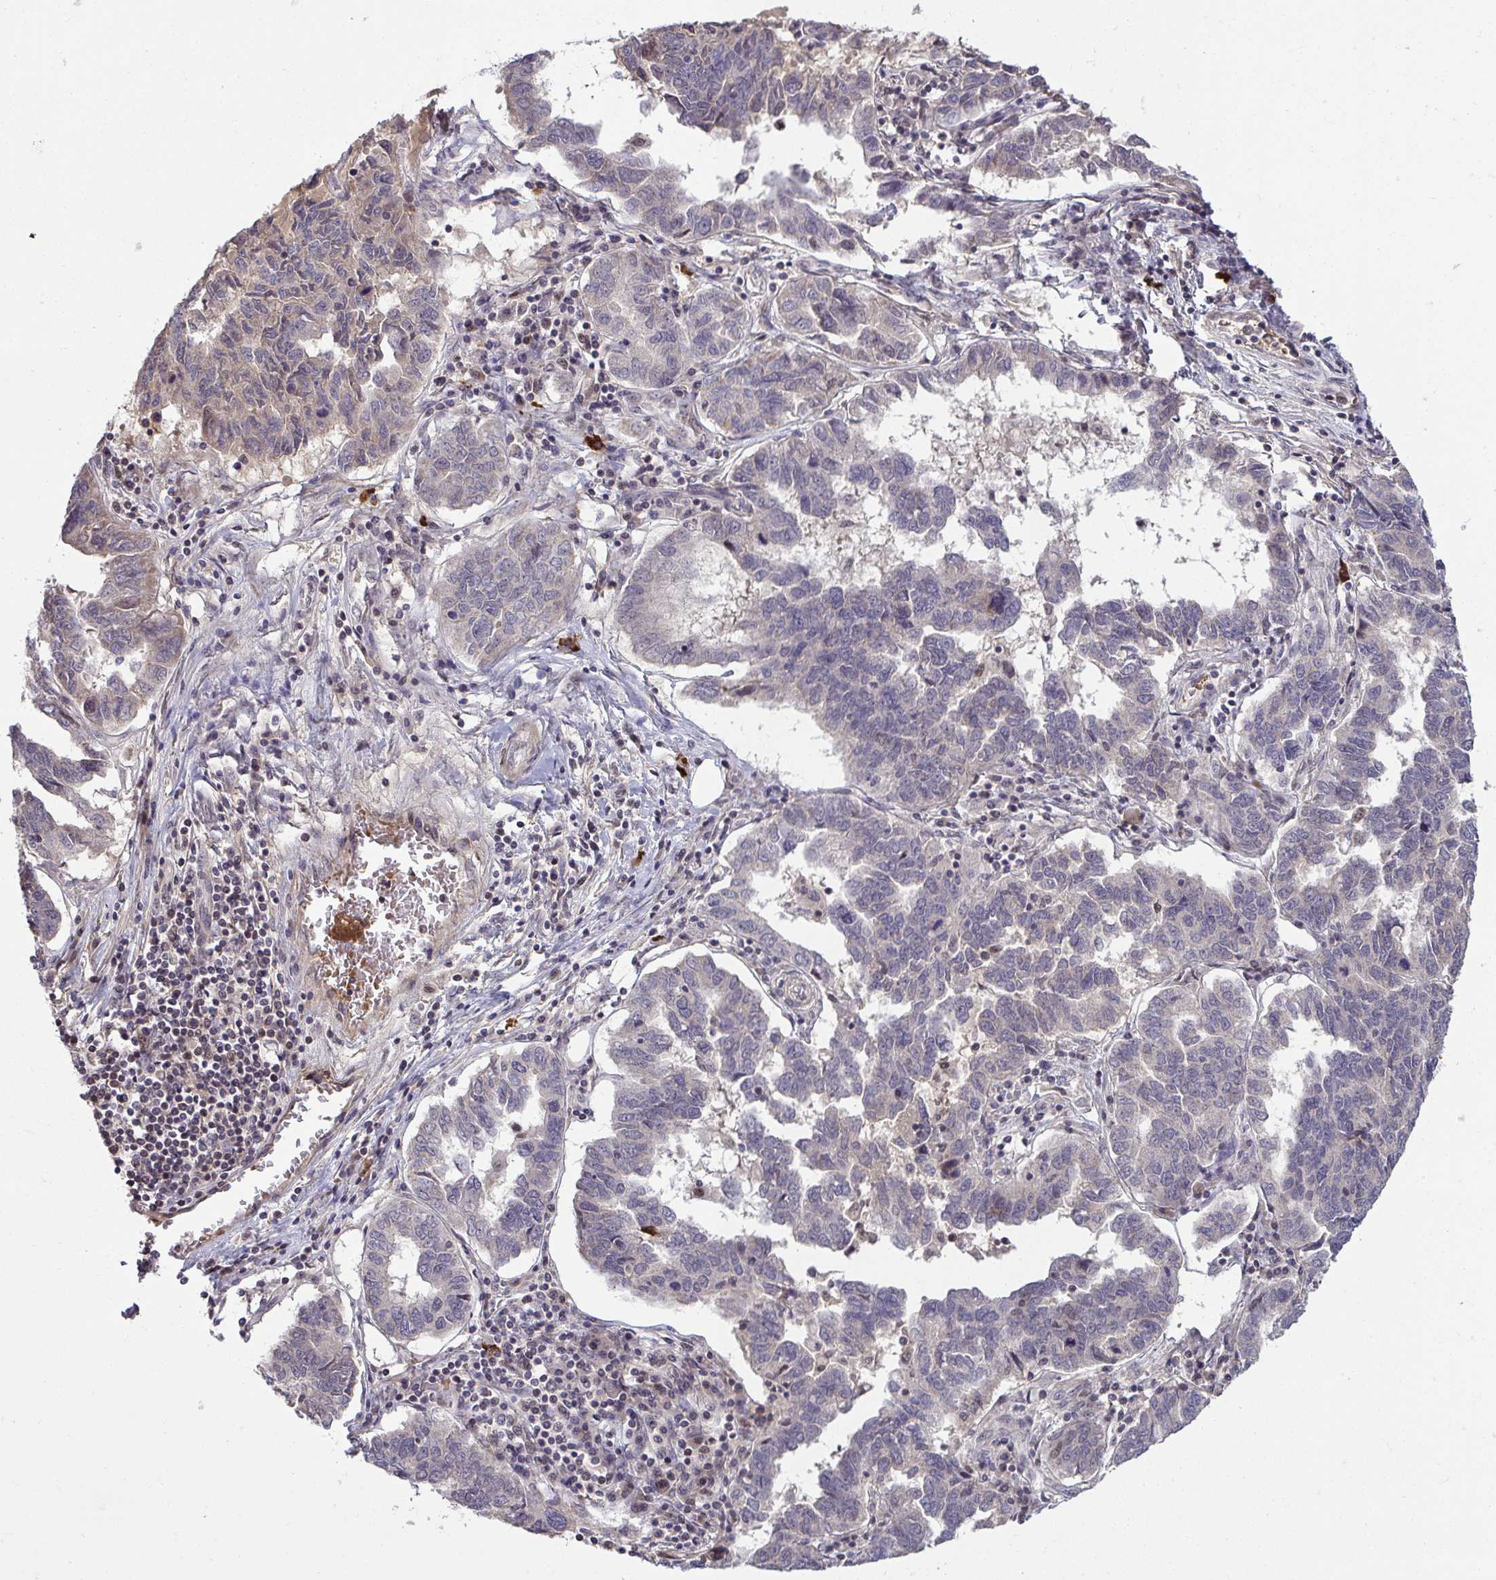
{"staining": {"intensity": "weak", "quantity": "<25%", "location": "nuclear"}, "tissue": "ovarian cancer", "cell_type": "Tumor cells", "image_type": "cancer", "snomed": [{"axis": "morphology", "description": "Cystadenocarcinoma, serous, NOS"}, {"axis": "topography", "description": "Ovary"}], "caption": "Immunohistochemical staining of ovarian cancer displays no significant staining in tumor cells.", "gene": "ZSCAN9", "patient": {"sex": "female", "age": 64}}